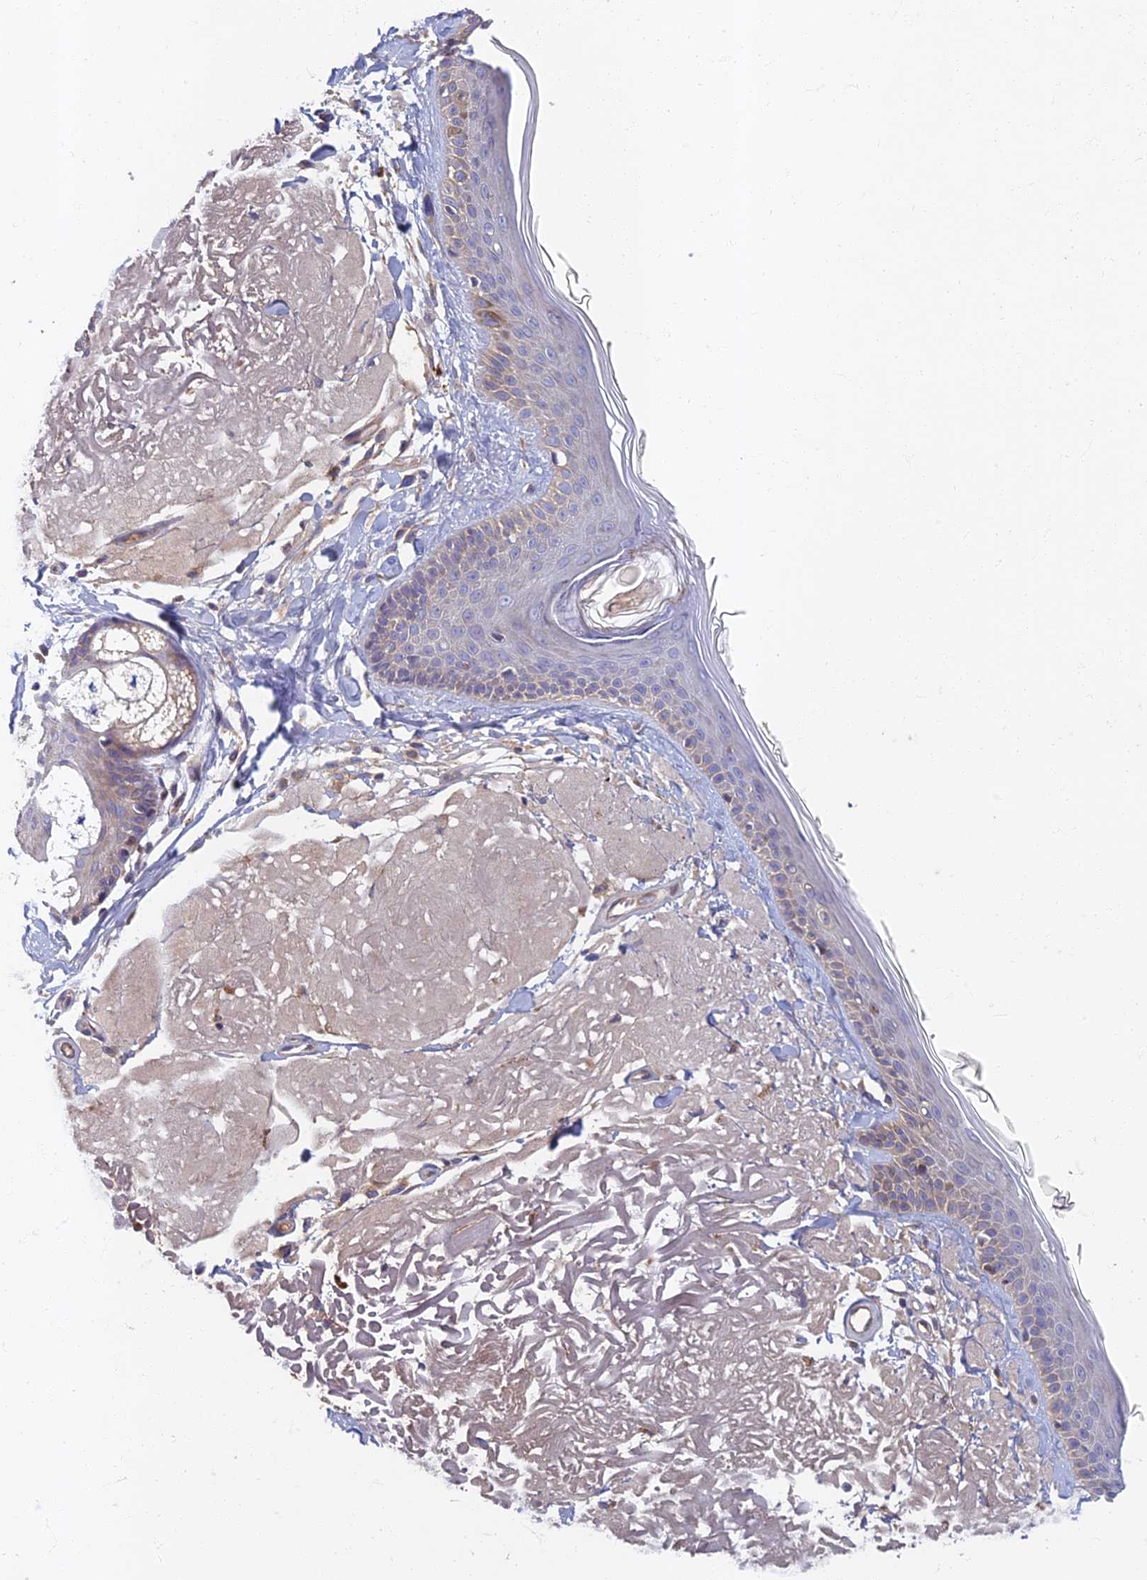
{"staining": {"intensity": "negative", "quantity": "none", "location": "none"}, "tissue": "skin", "cell_type": "Fibroblasts", "image_type": "normal", "snomed": [{"axis": "morphology", "description": "Normal tissue, NOS"}, {"axis": "topography", "description": "Skin"}, {"axis": "topography", "description": "Skeletal muscle"}], "caption": "Immunohistochemistry (IHC) image of unremarkable skin: human skin stained with DAB (3,3'-diaminobenzidine) demonstrates no significant protein staining in fibroblasts.", "gene": "SOGA1", "patient": {"sex": "male", "age": 83}}